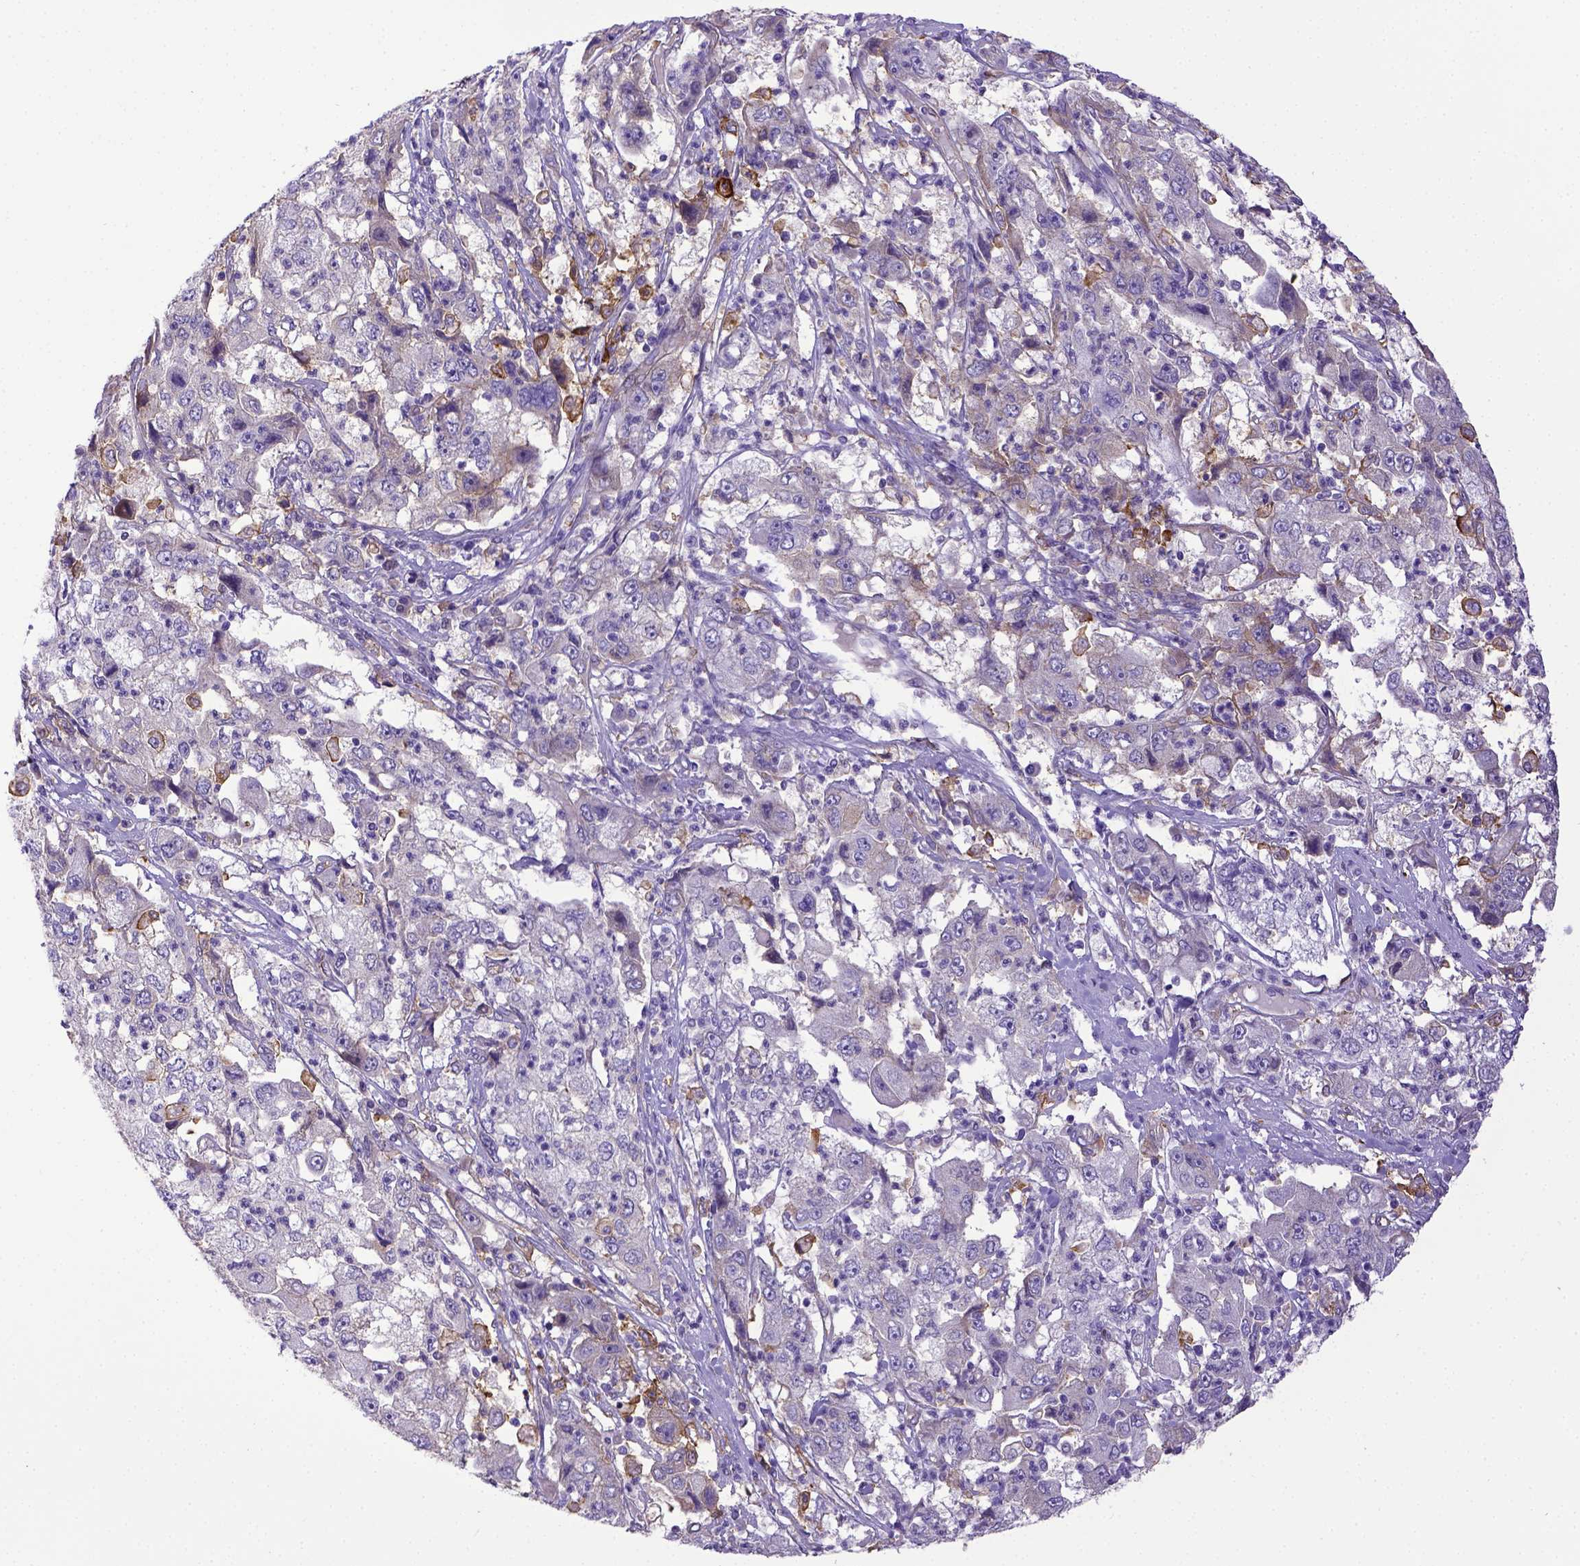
{"staining": {"intensity": "negative", "quantity": "none", "location": "none"}, "tissue": "cervical cancer", "cell_type": "Tumor cells", "image_type": "cancer", "snomed": [{"axis": "morphology", "description": "Squamous cell carcinoma, NOS"}, {"axis": "topography", "description": "Cervix"}], "caption": "Human cervical cancer (squamous cell carcinoma) stained for a protein using immunohistochemistry shows no positivity in tumor cells.", "gene": "CD40", "patient": {"sex": "female", "age": 36}}